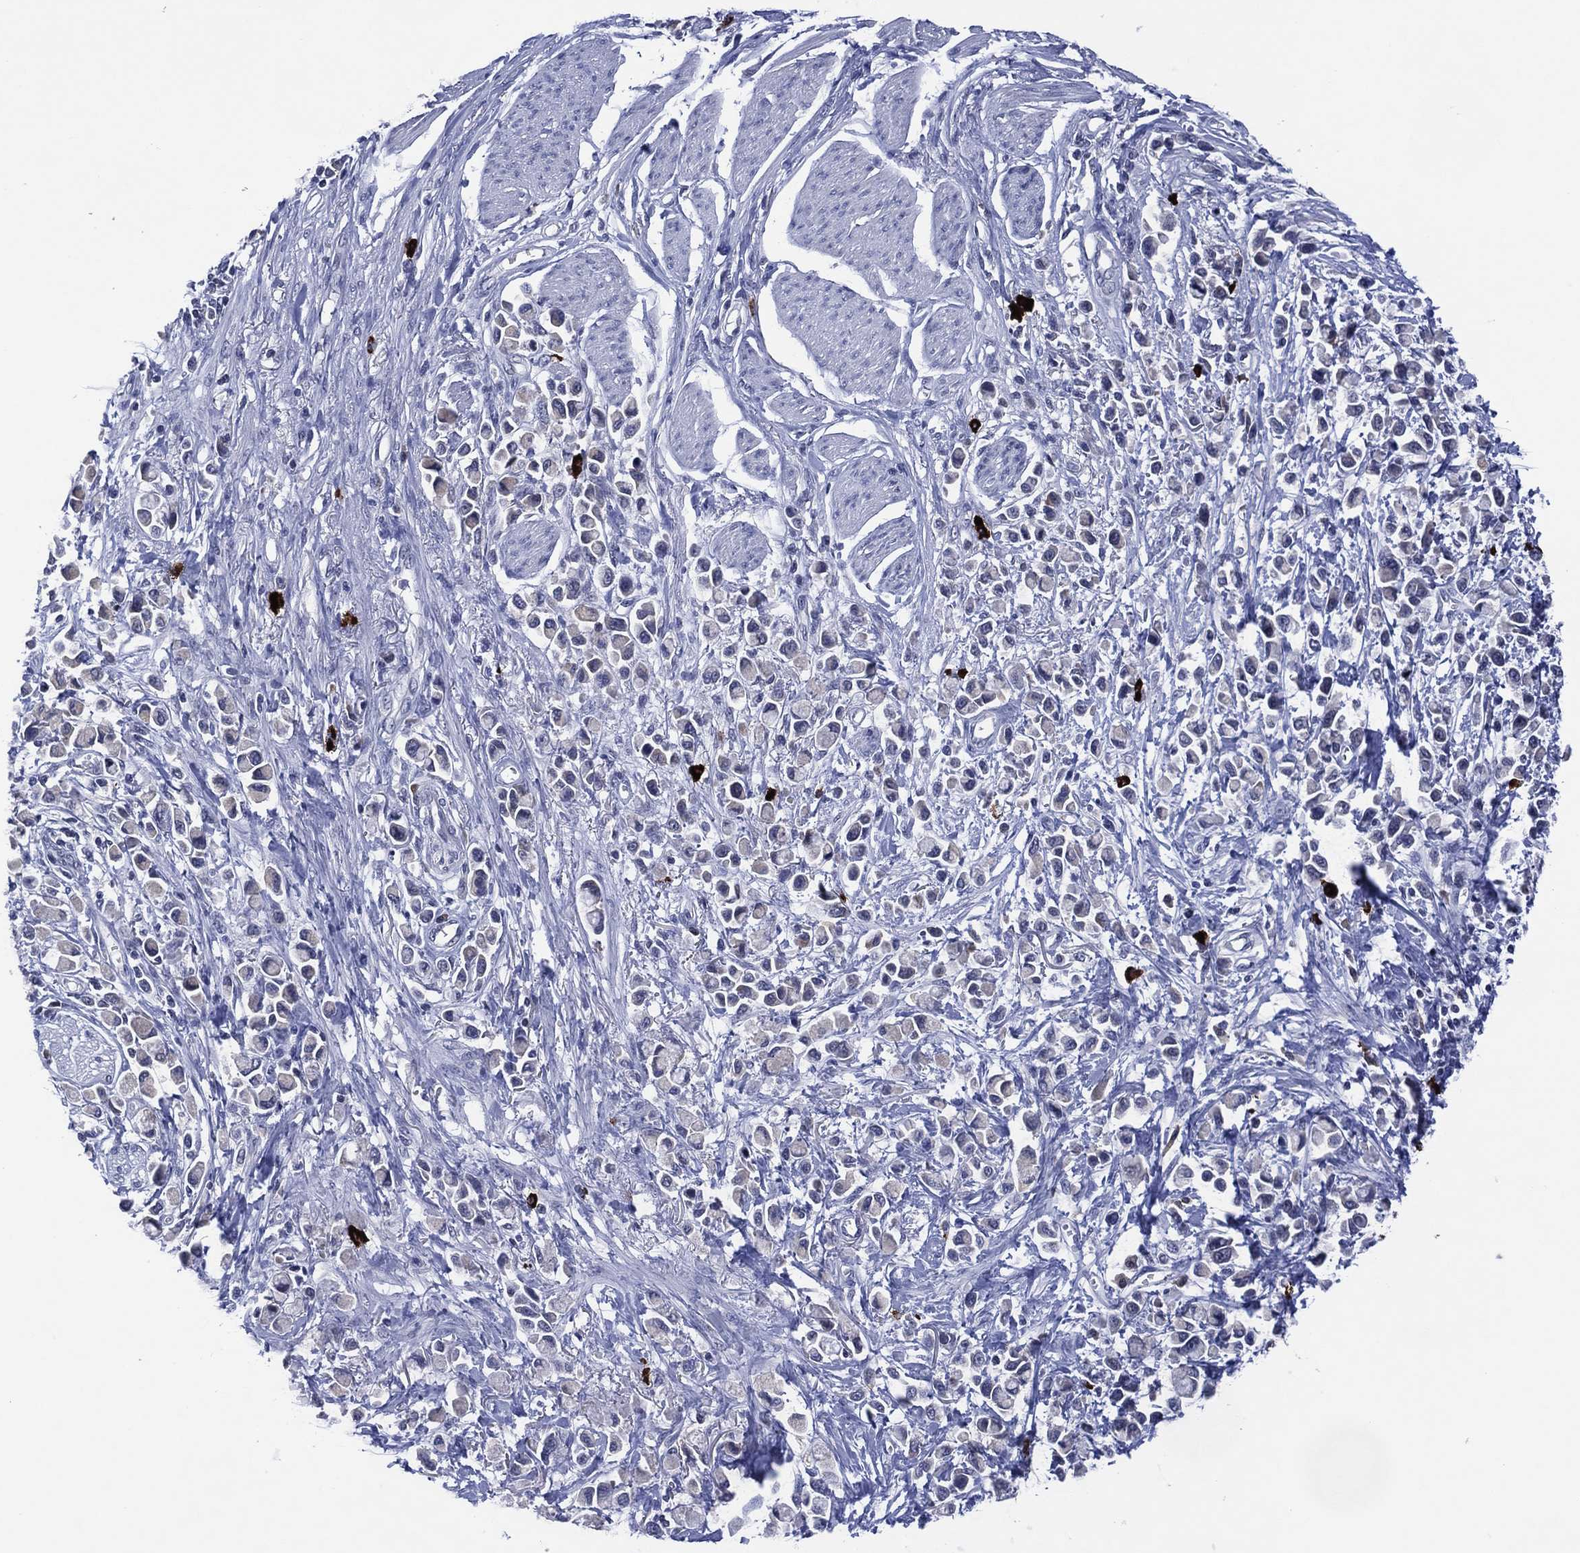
{"staining": {"intensity": "negative", "quantity": "none", "location": "none"}, "tissue": "stomach cancer", "cell_type": "Tumor cells", "image_type": "cancer", "snomed": [{"axis": "morphology", "description": "Adenocarcinoma, NOS"}, {"axis": "topography", "description": "Stomach"}], "caption": "A photomicrograph of human adenocarcinoma (stomach) is negative for staining in tumor cells. (Brightfield microscopy of DAB IHC at high magnification).", "gene": "USP26", "patient": {"sex": "female", "age": 81}}